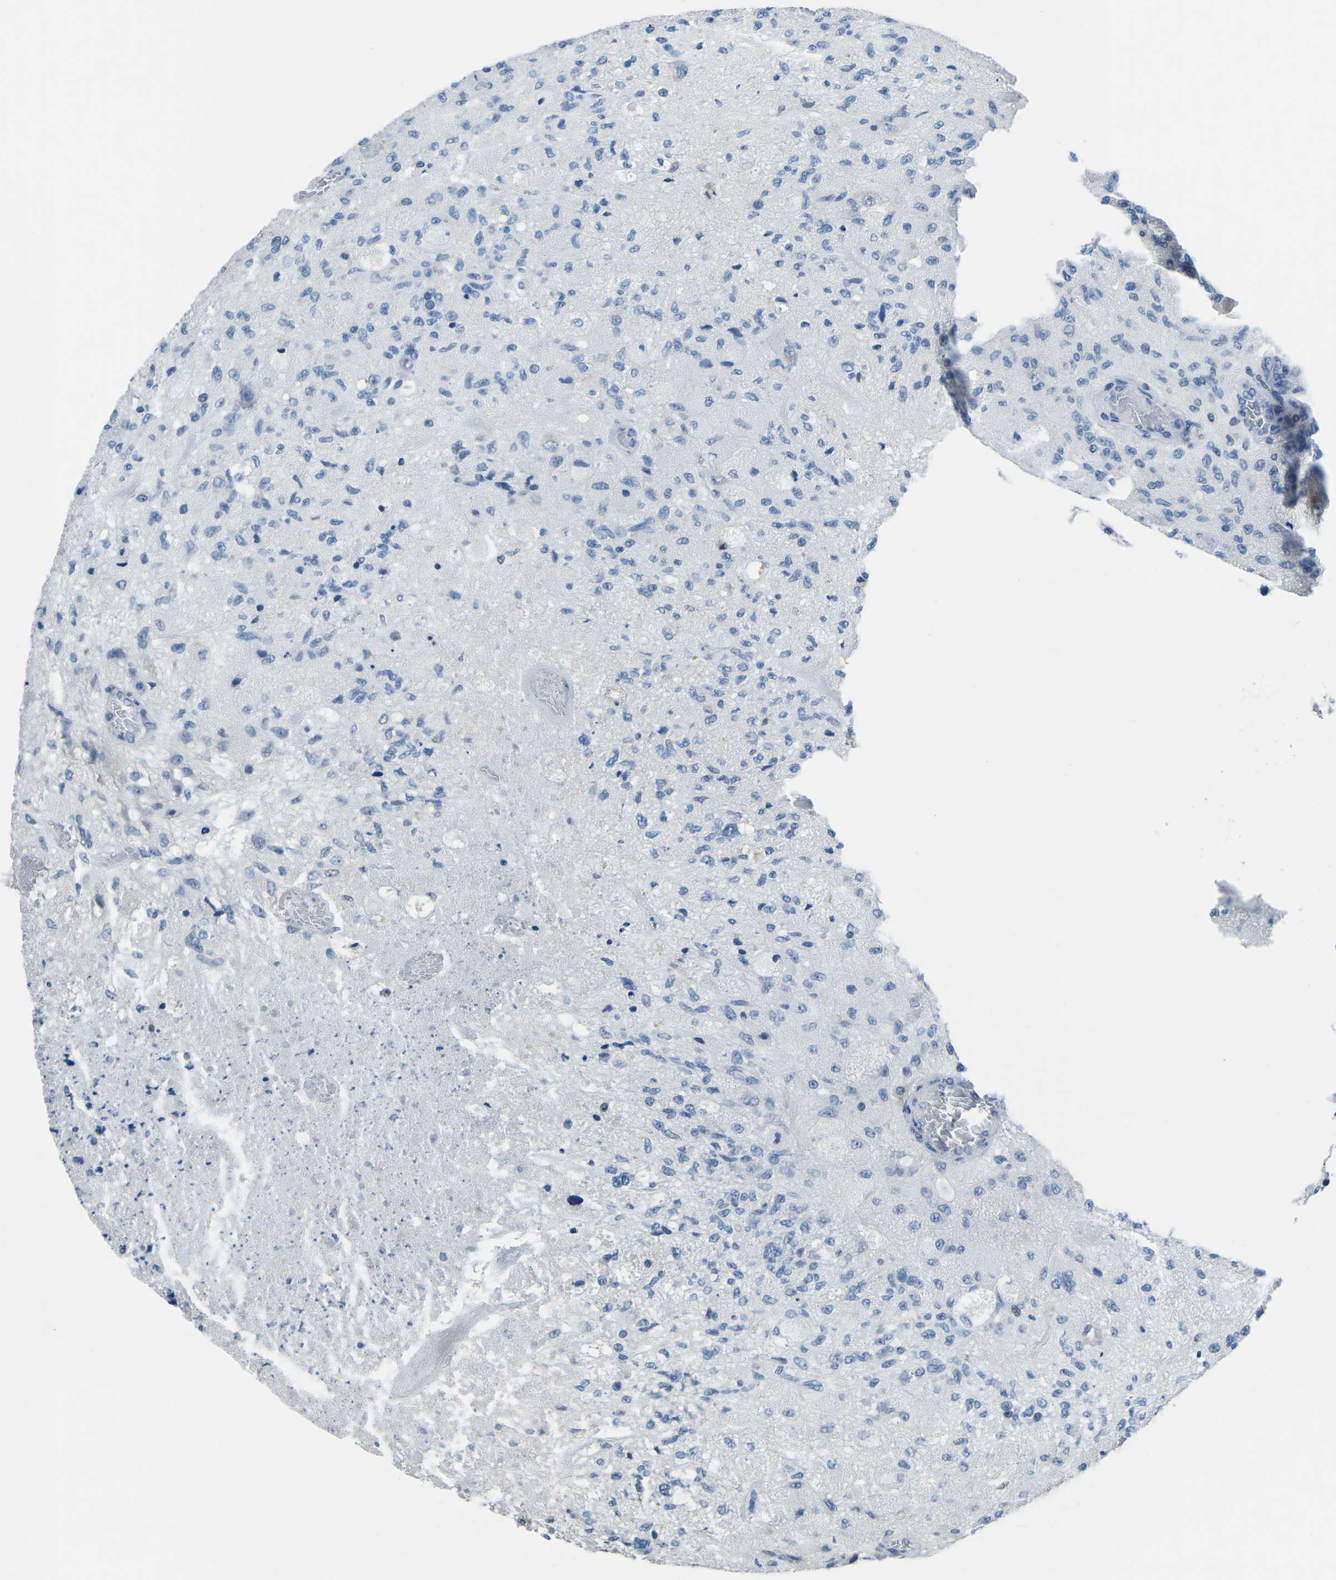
{"staining": {"intensity": "negative", "quantity": "none", "location": "none"}, "tissue": "glioma", "cell_type": "Tumor cells", "image_type": "cancer", "snomed": [{"axis": "morphology", "description": "Normal tissue, NOS"}, {"axis": "morphology", "description": "Glioma, malignant, High grade"}, {"axis": "topography", "description": "Cerebral cortex"}], "caption": "This is an immunohistochemistry image of human glioma. There is no staining in tumor cells.", "gene": "MBNL1", "patient": {"sex": "male", "age": 77}}